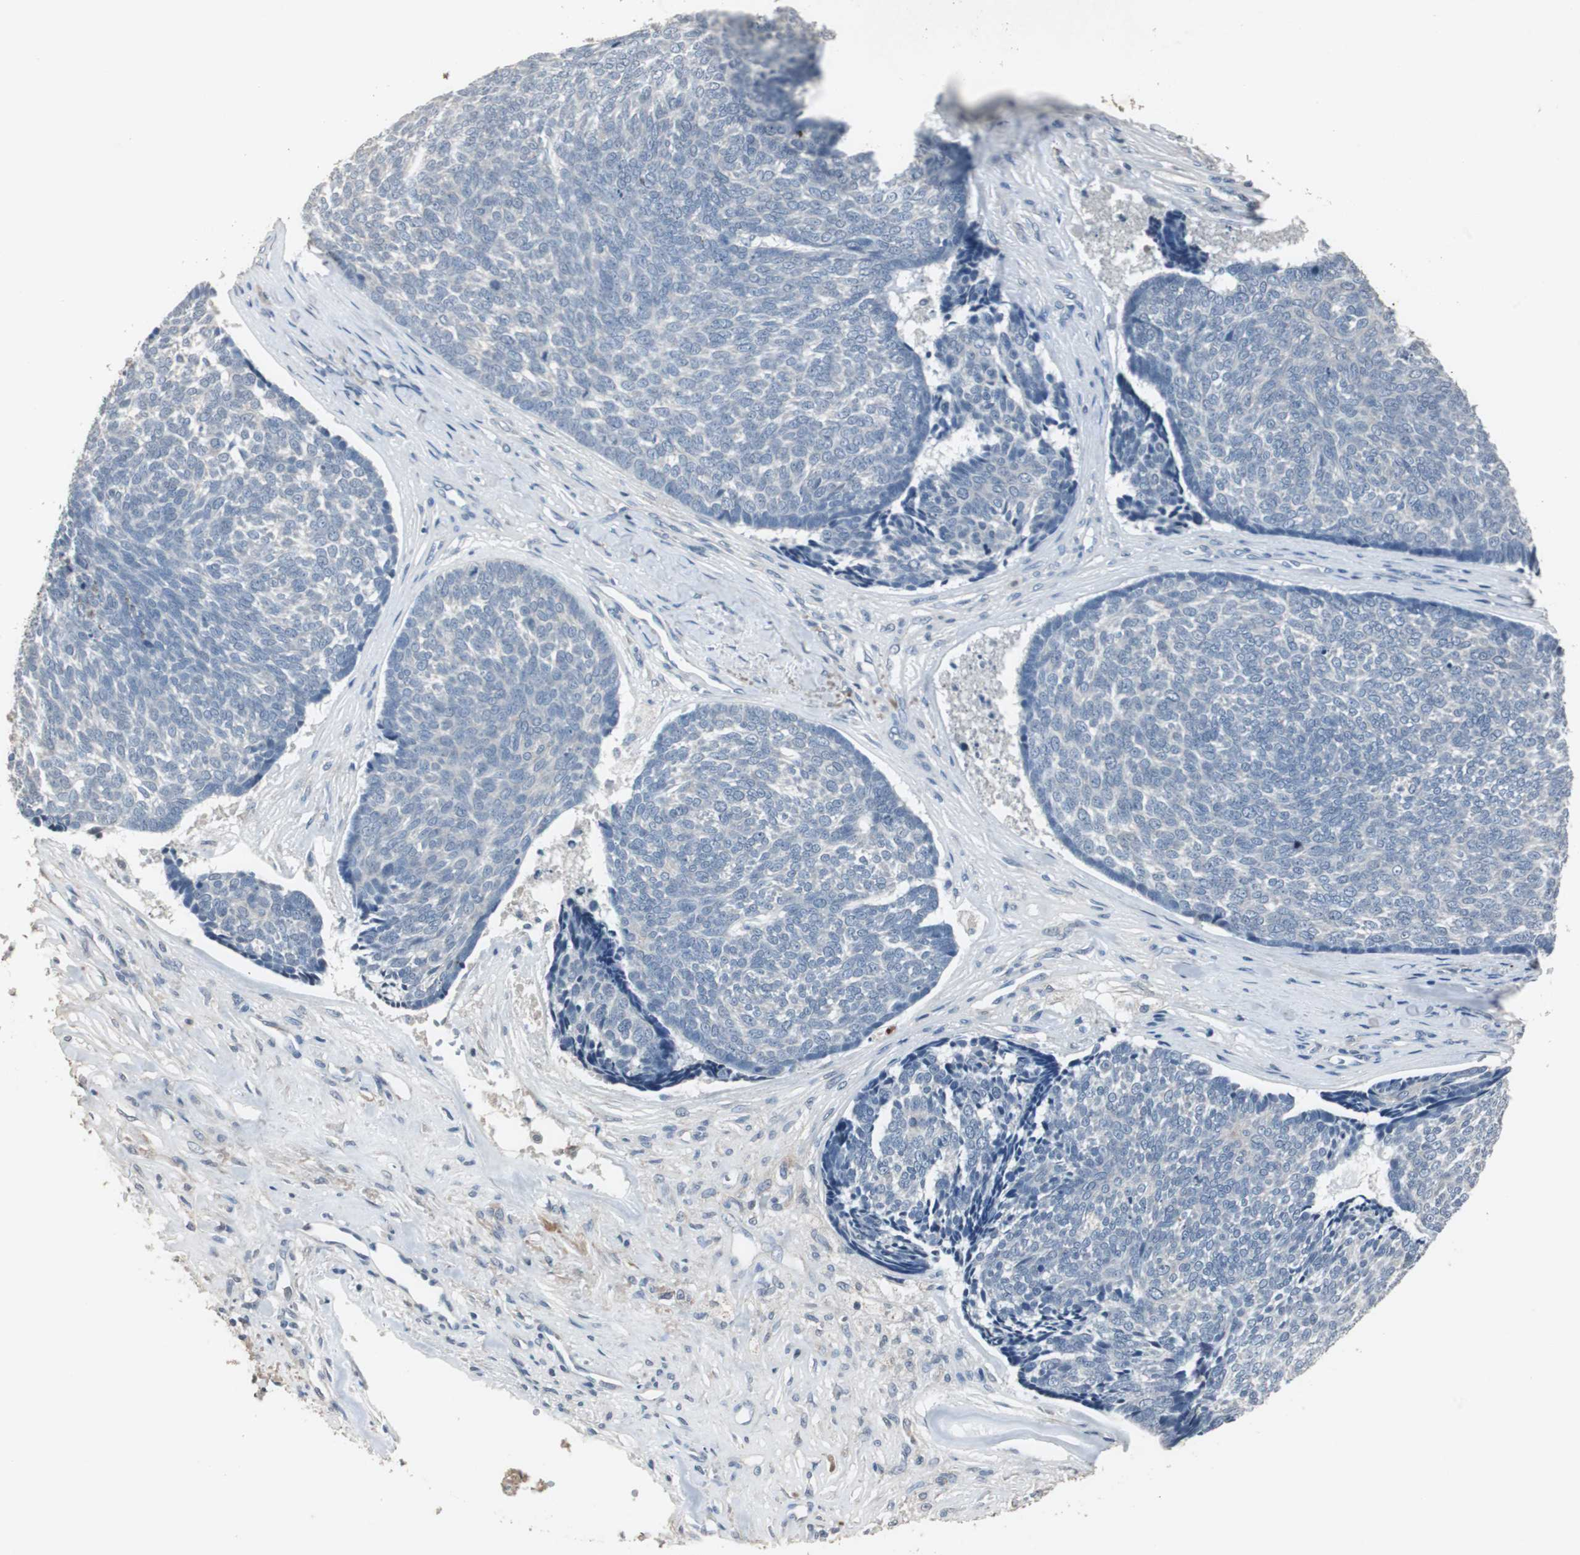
{"staining": {"intensity": "negative", "quantity": "none", "location": "none"}, "tissue": "skin cancer", "cell_type": "Tumor cells", "image_type": "cancer", "snomed": [{"axis": "morphology", "description": "Basal cell carcinoma"}, {"axis": "topography", "description": "Skin"}], "caption": "An image of skin basal cell carcinoma stained for a protein exhibits no brown staining in tumor cells.", "gene": "ADNP2", "patient": {"sex": "male", "age": 84}}